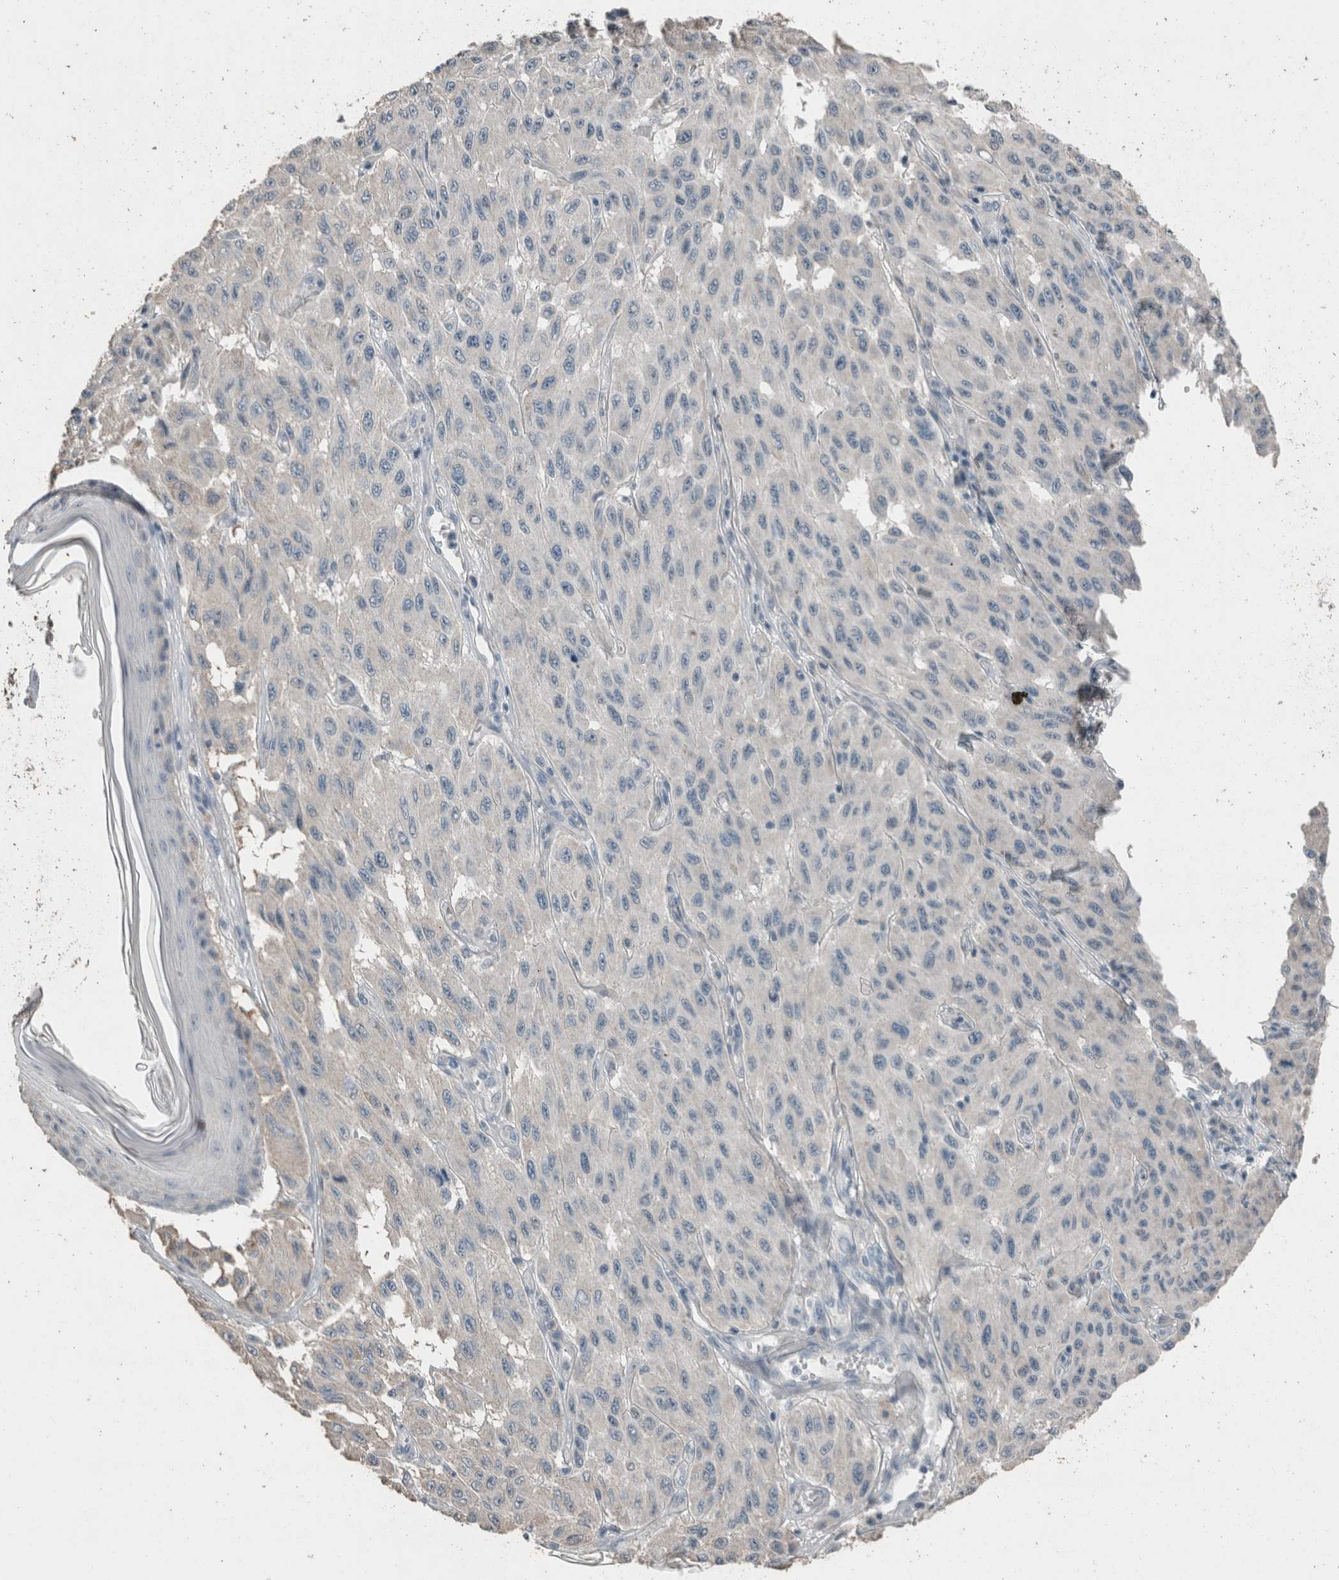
{"staining": {"intensity": "negative", "quantity": "none", "location": "none"}, "tissue": "melanoma", "cell_type": "Tumor cells", "image_type": "cancer", "snomed": [{"axis": "morphology", "description": "Malignant melanoma, NOS"}, {"axis": "topography", "description": "Skin"}], "caption": "Tumor cells are negative for brown protein staining in melanoma.", "gene": "ACVR2B", "patient": {"sex": "male", "age": 30}}